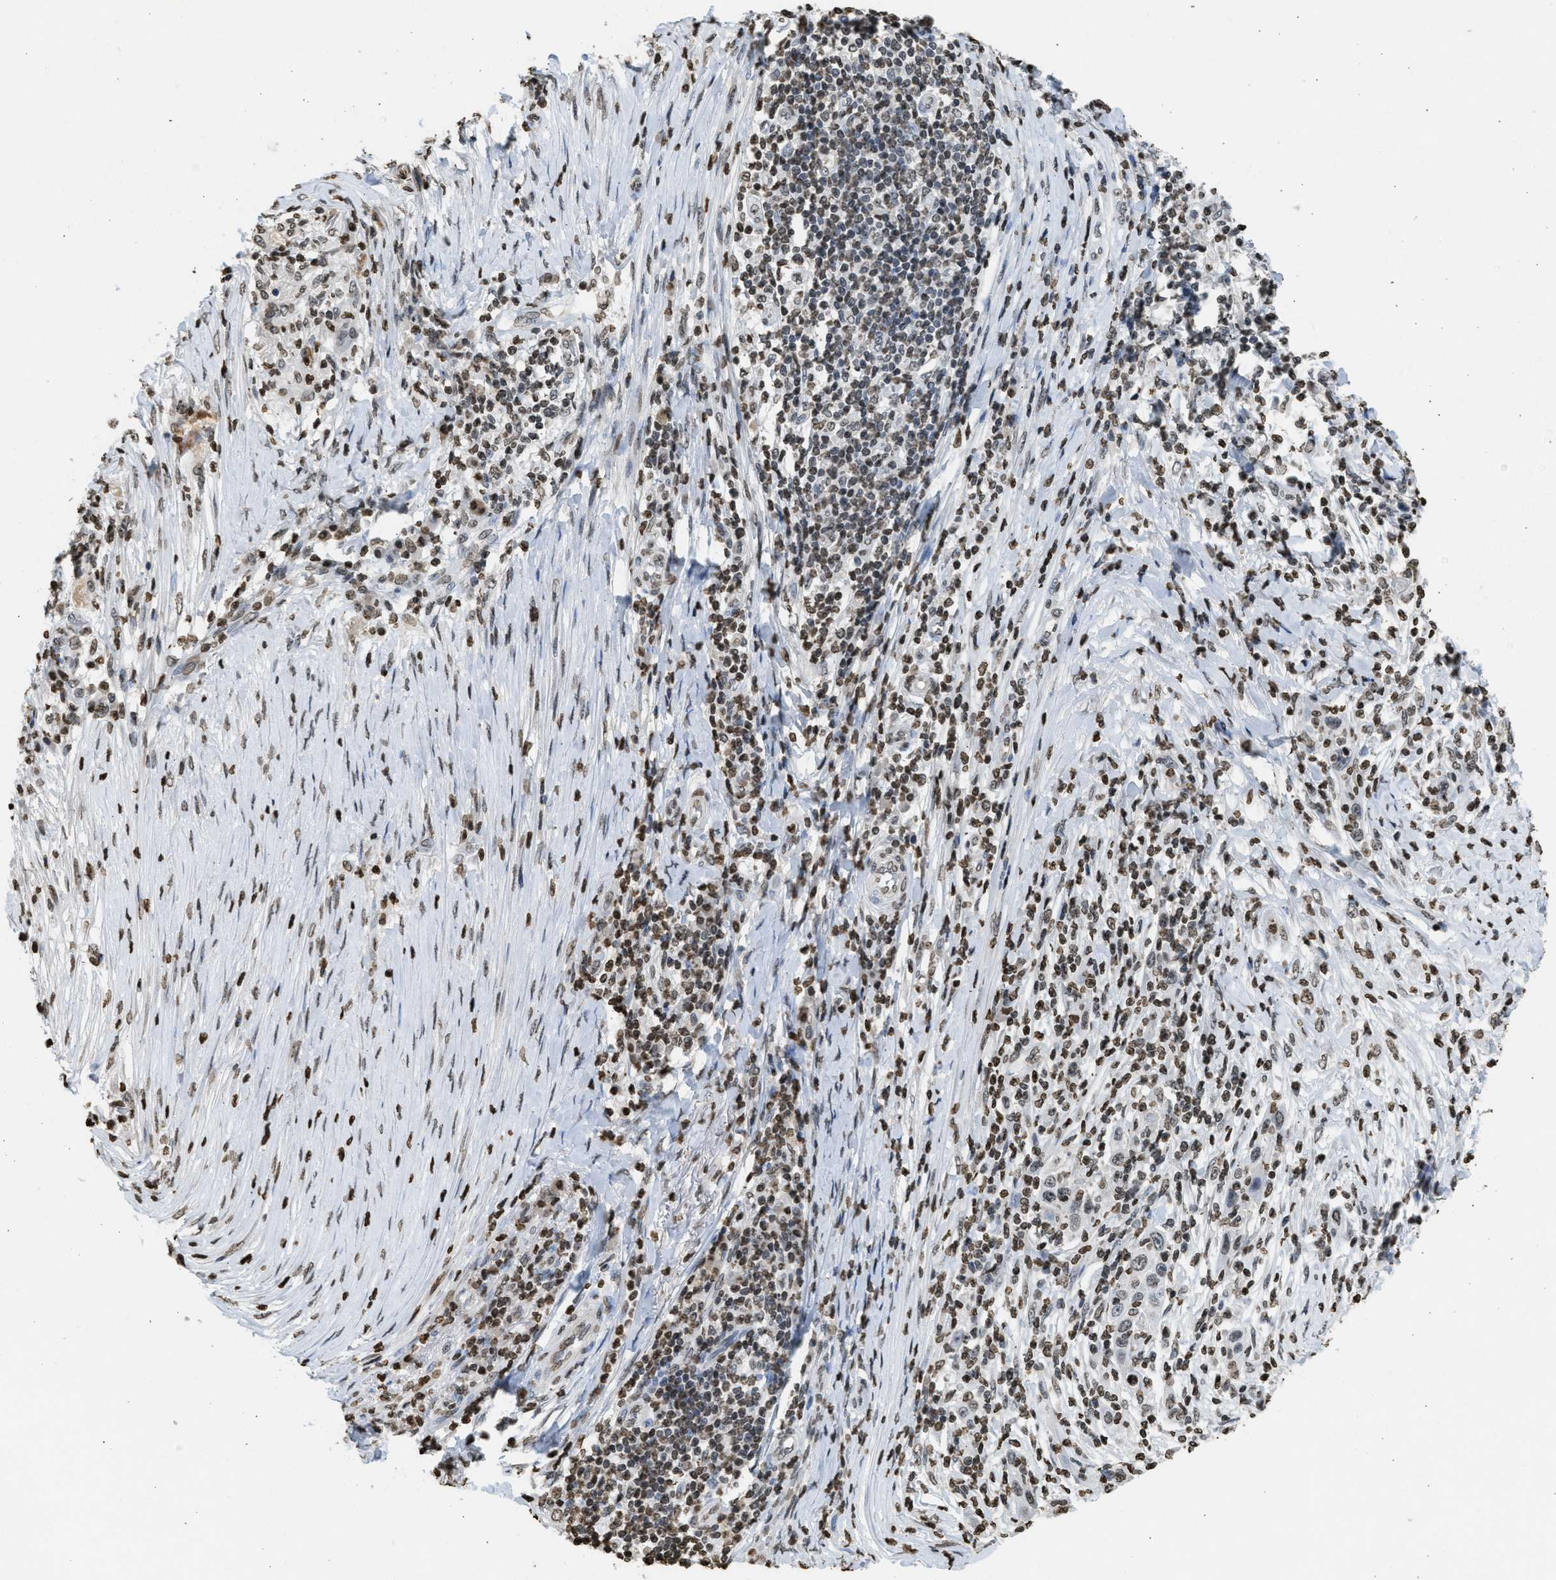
{"staining": {"intensity": "weak", "quantity": "25%-75%", "location": "nuclear"}, "tissue": "skin cancer", "cell_type": "Tumor cells", "image_type": "cancer", "snomed": [{"axis": "morphology", "description": "Squamous cell carcinoma, NOS"}, {"axis": "topography", "description": "Skin"}], "caption": "Immunohistochemical staining of human squamous cell carcinoma (skin) exhibits low levels of weak nuclear protein positivity in approximately 25%-75% of tumor cells.", "gene": "RRAGC", "patient": {"sex": "female", "age": 88}}